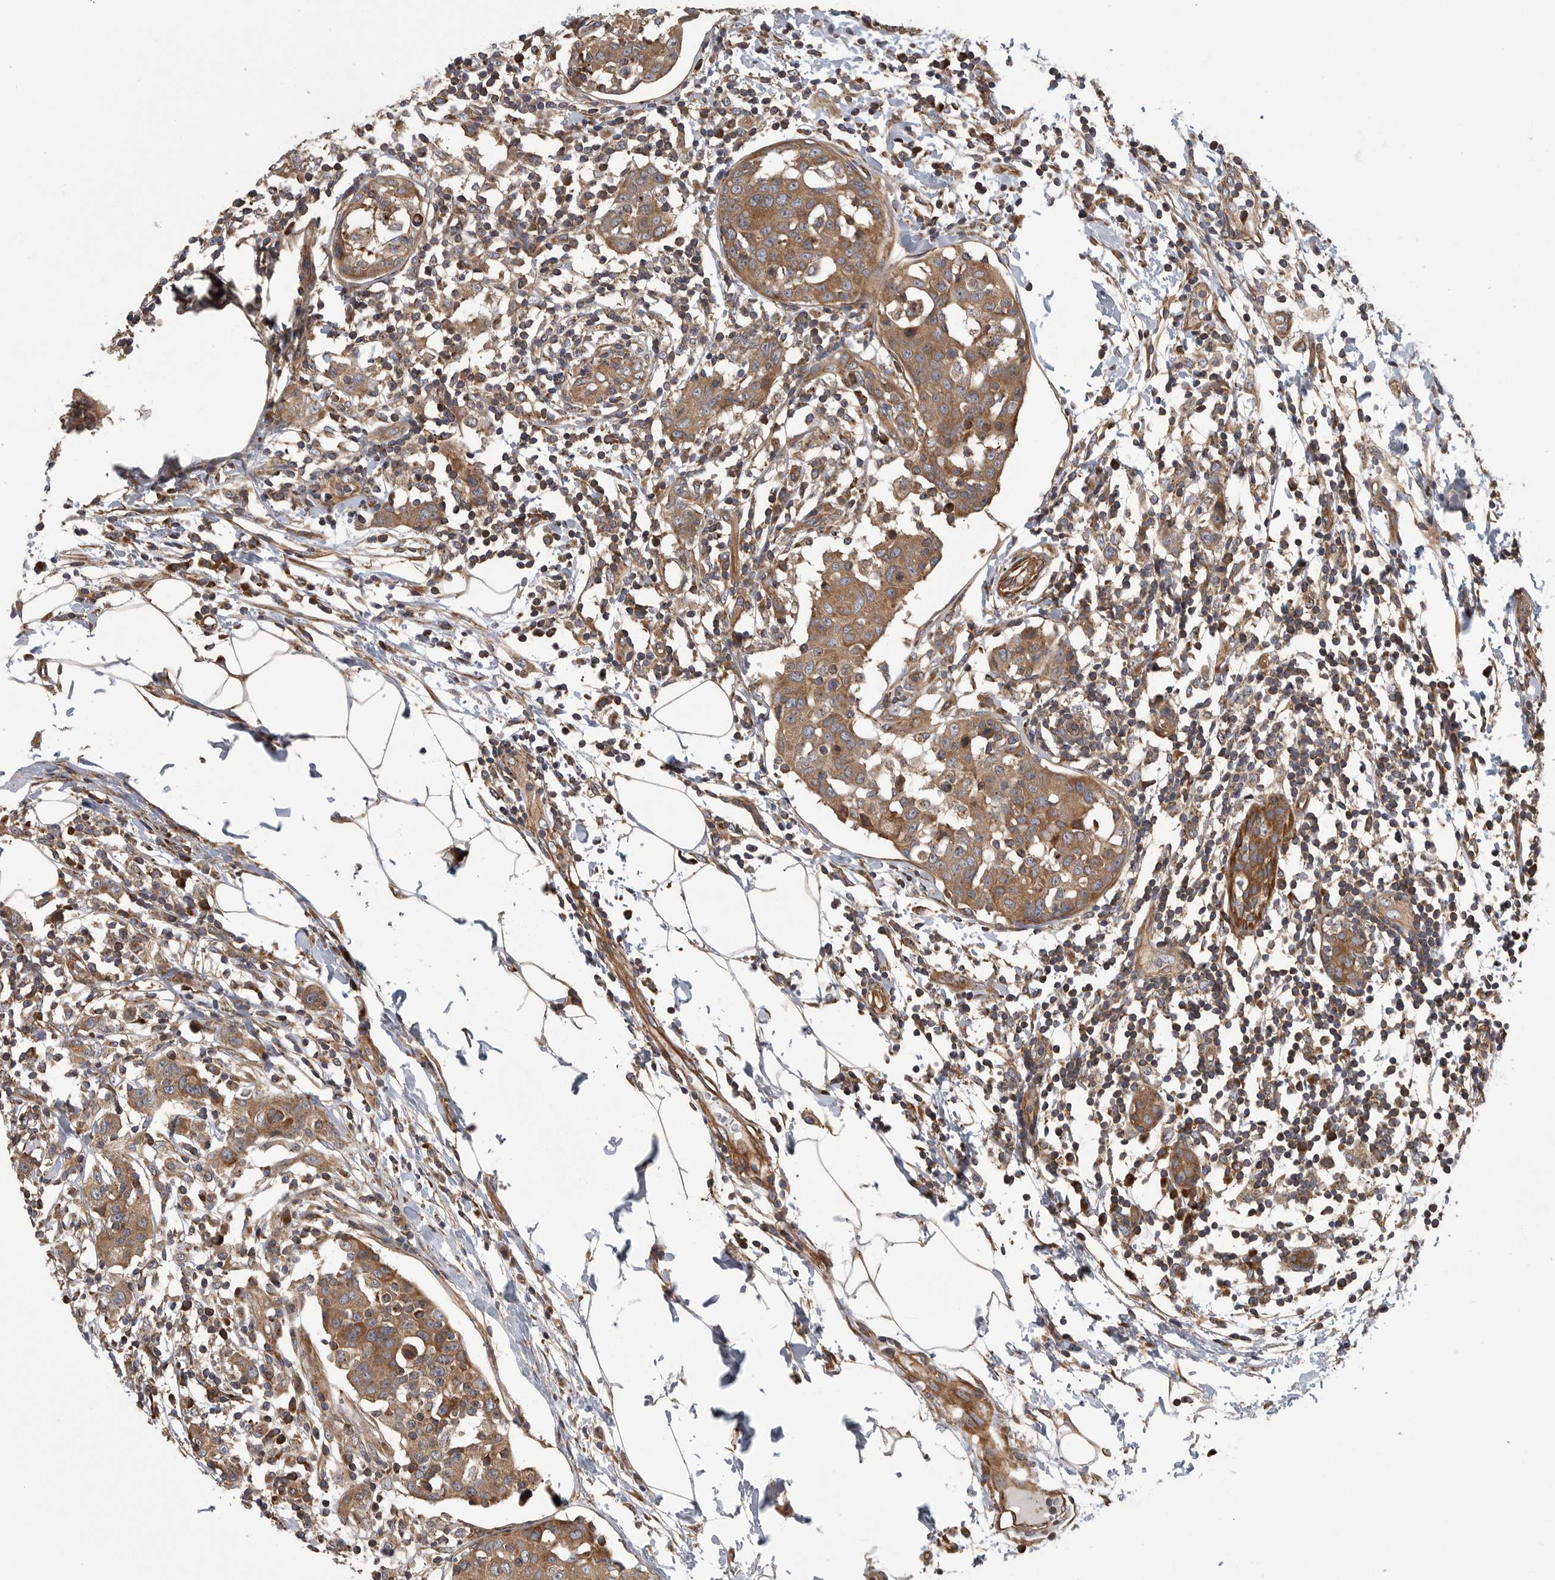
{"staining": {"intensity": "moderate", "quantity": ">75%", "location": "cytoplasmic/membranous"}, "tissue": "breast cancer", "cell_type": "Tumor cells", "image_type": "cancer", "snomed": [{"axis": "morphology", "description": "Normal tissue, NOS"}, {"axis": "morphology", "description": "Duct carcinoma"}, {"axis": "topography", "description": "Breast"}], "caption": "Tumor cells reveal medium levels of moderate cytoplasmic/membranous staining in about >75% of cells in human breast infiltrating ductal carcinoma.", "gene": "OXR1", "patient": {"sex": "female", "age": 37}}